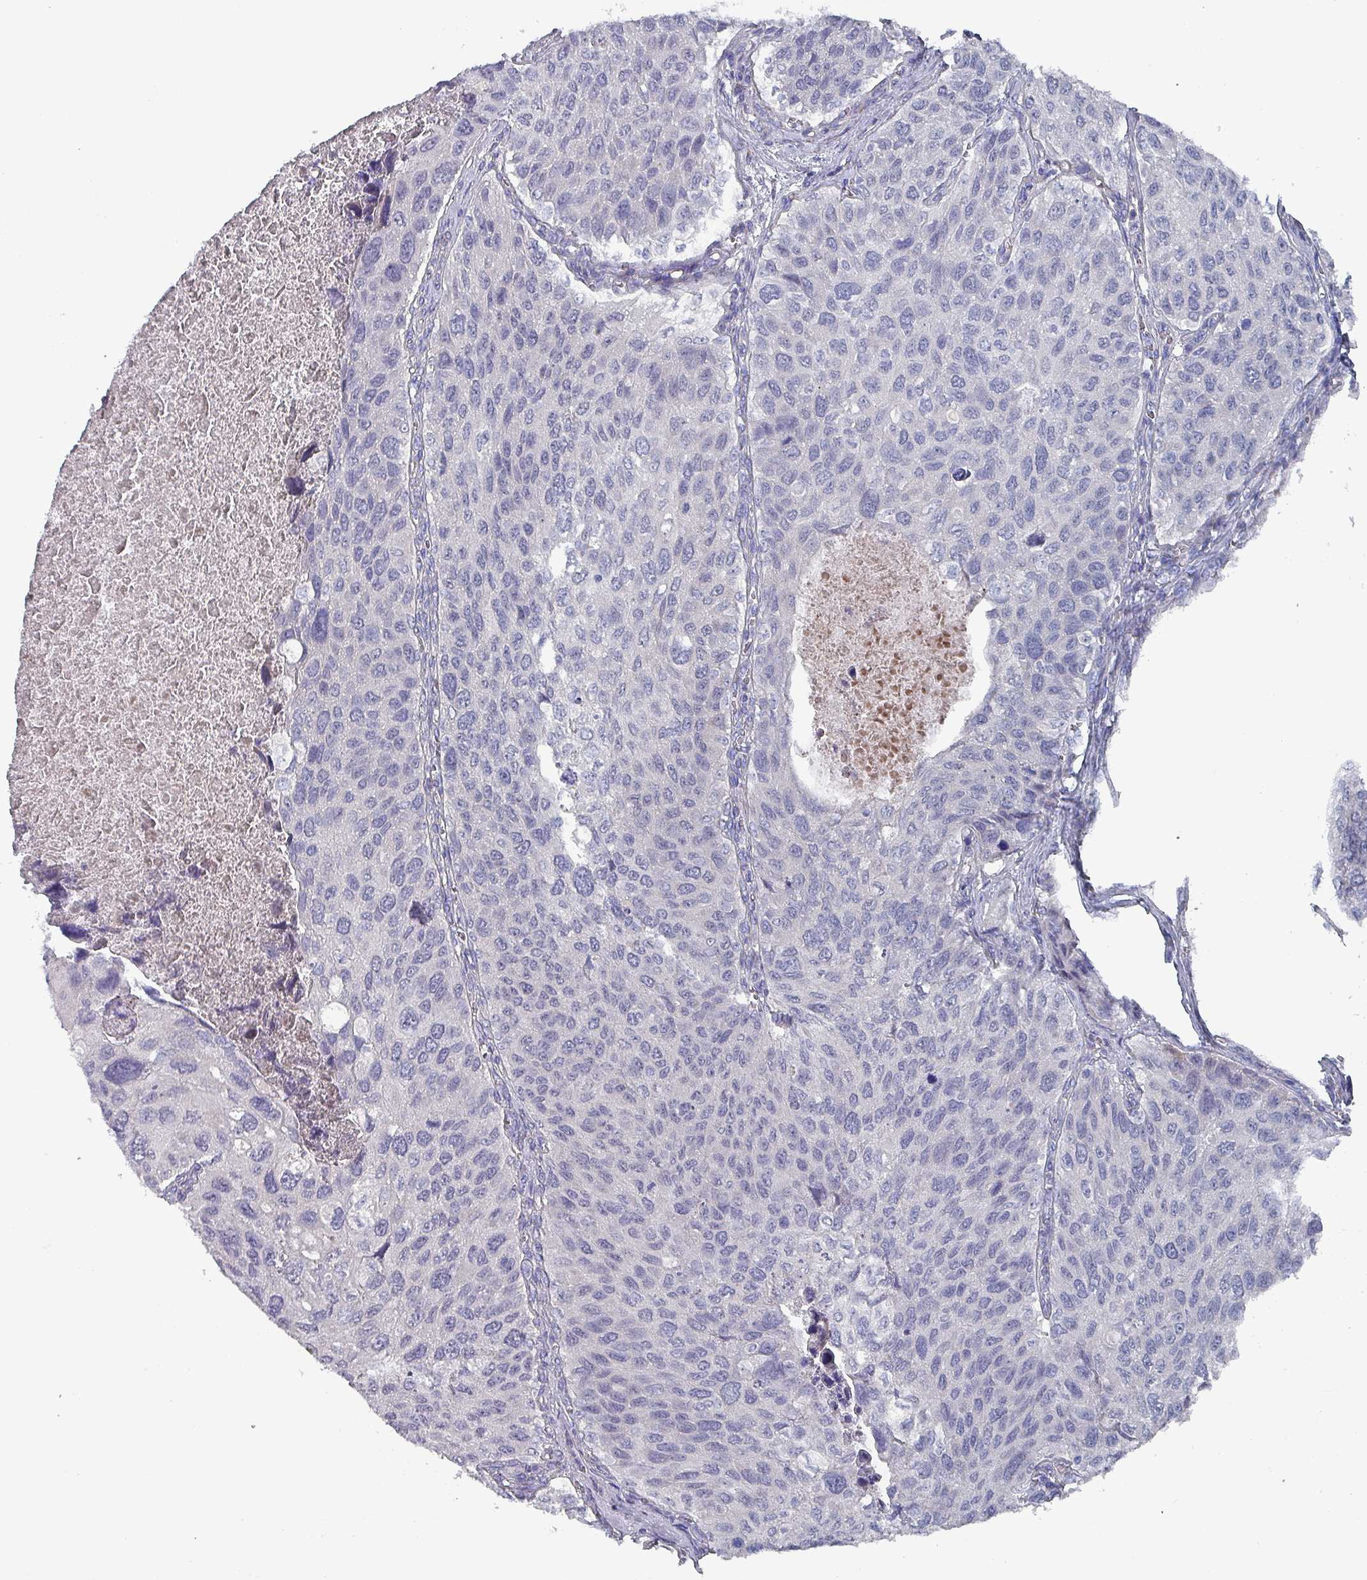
{"staining": {"intensity": "negative", "quantity": "none", "location": "none"}, "tissue": "urothelial cancer", "cell_type": "Tumor cells", "image_type": "cancer", "snomed": [{"axis": "morphology", "description": "Urothelial carcinoma, NOS"}, {"axis": "topography", "description": "Urinary bladder"}], "caption": "Transitional cell carcinoma was stained to show a protein in brown. There is no significant staining in tumor cells. Brightfield microscopy of immunohistochemistry (IHC) stained with DAB (brown) and hematoxylin (blue), captured at high magnification.", "gene": "DRD5", "patient": {"sex": "male", "age": 80}}